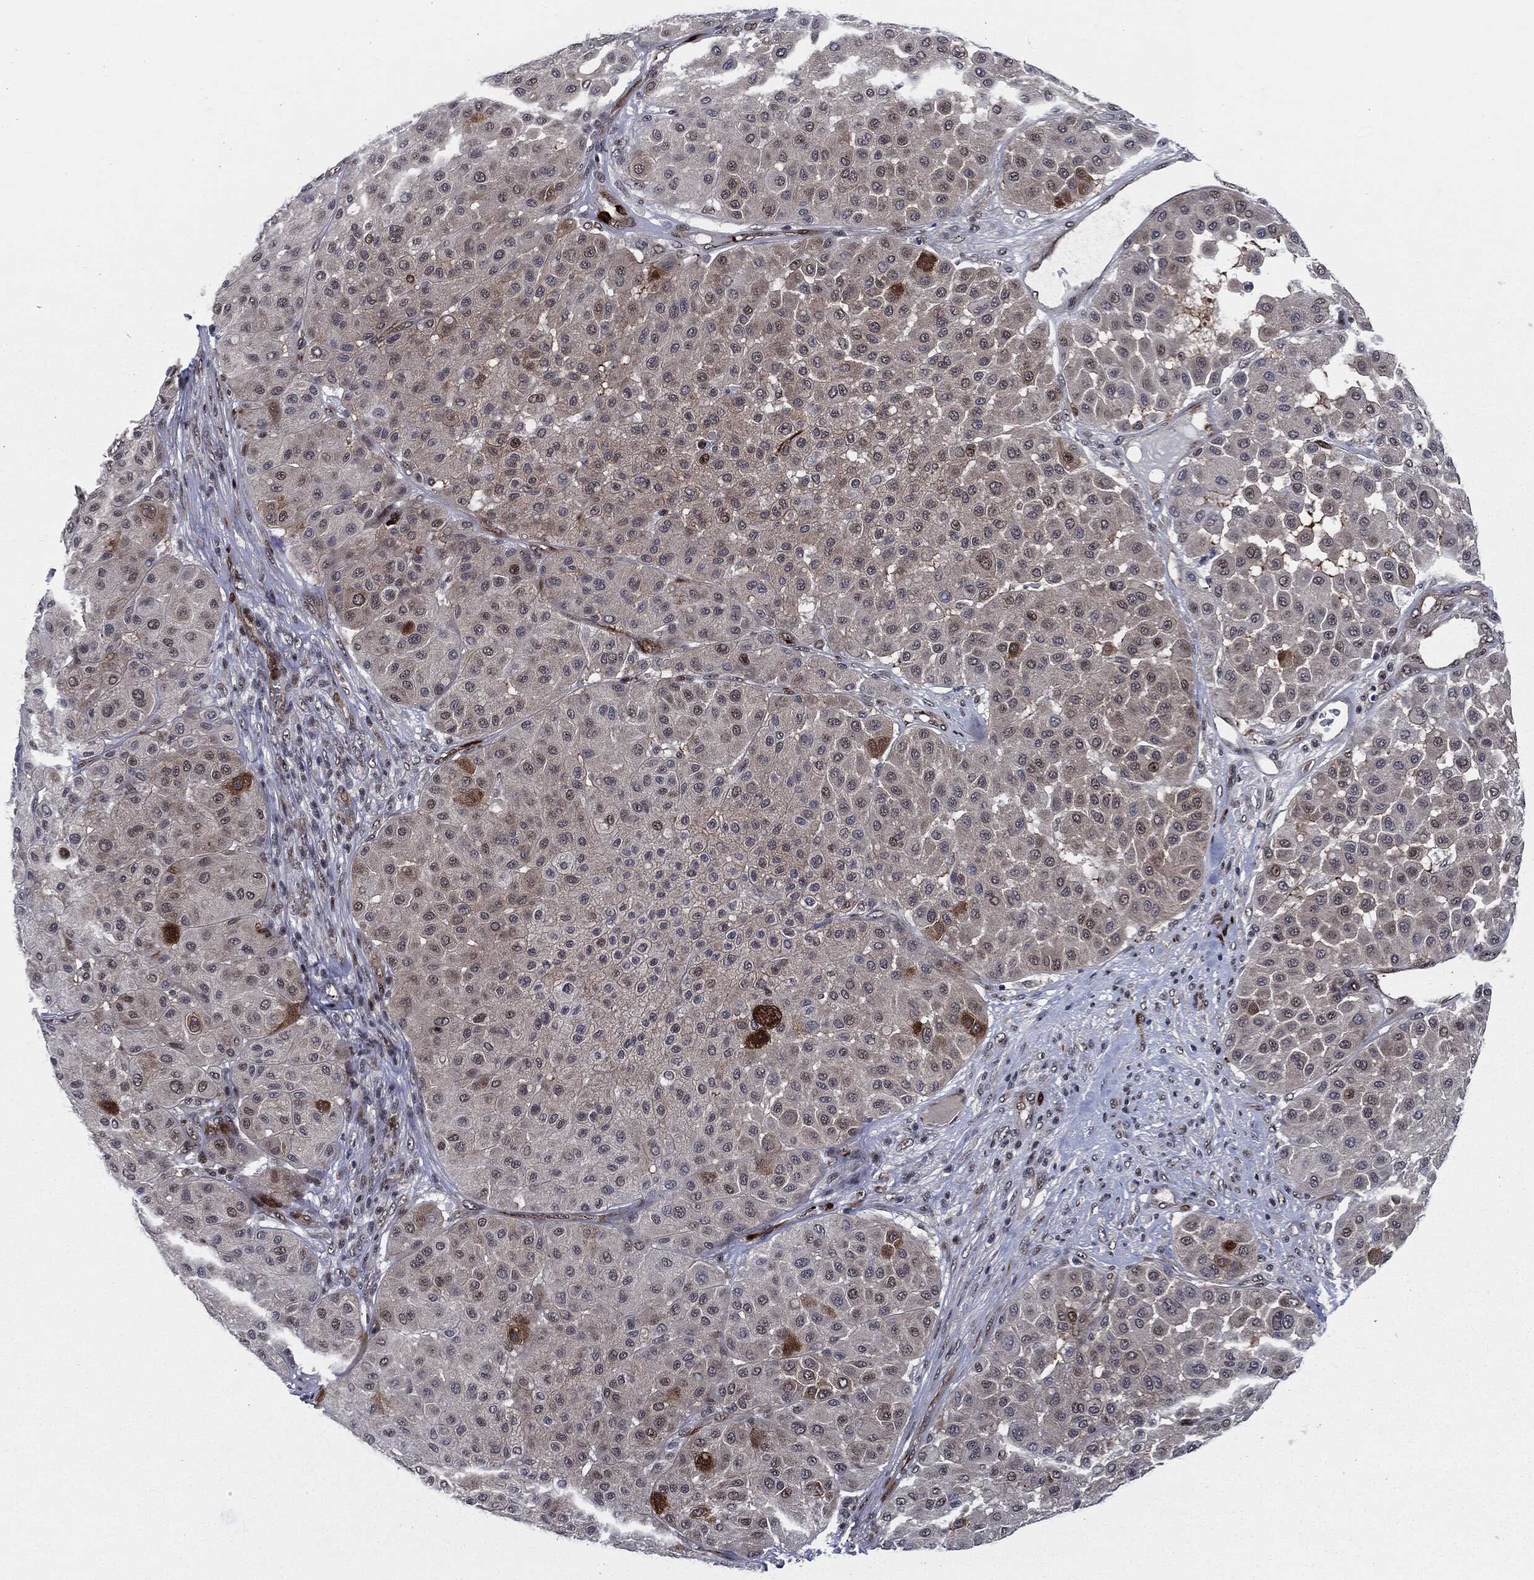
{"staining": {"intensity": "strong", "quantity": "<25%", "location": "nuclear"}, "tissue": "melanoma", "cell_type": "Tumor cells", "image_type": "cancer", "snomed": [{"axis": "morphology", "description": "Malignant melanoma, Metastatic site"}, {"axis": "topography", "description": "Smooth muscle"}], "caption": "Immunohistochemical staining of malignant melanoma (metastatic site) demonstrates medium levels of strong nuclear positivity in about <25% of tumor cells.", "gene": "AKT2", "patient": {"sex": "male", "age": 41}}